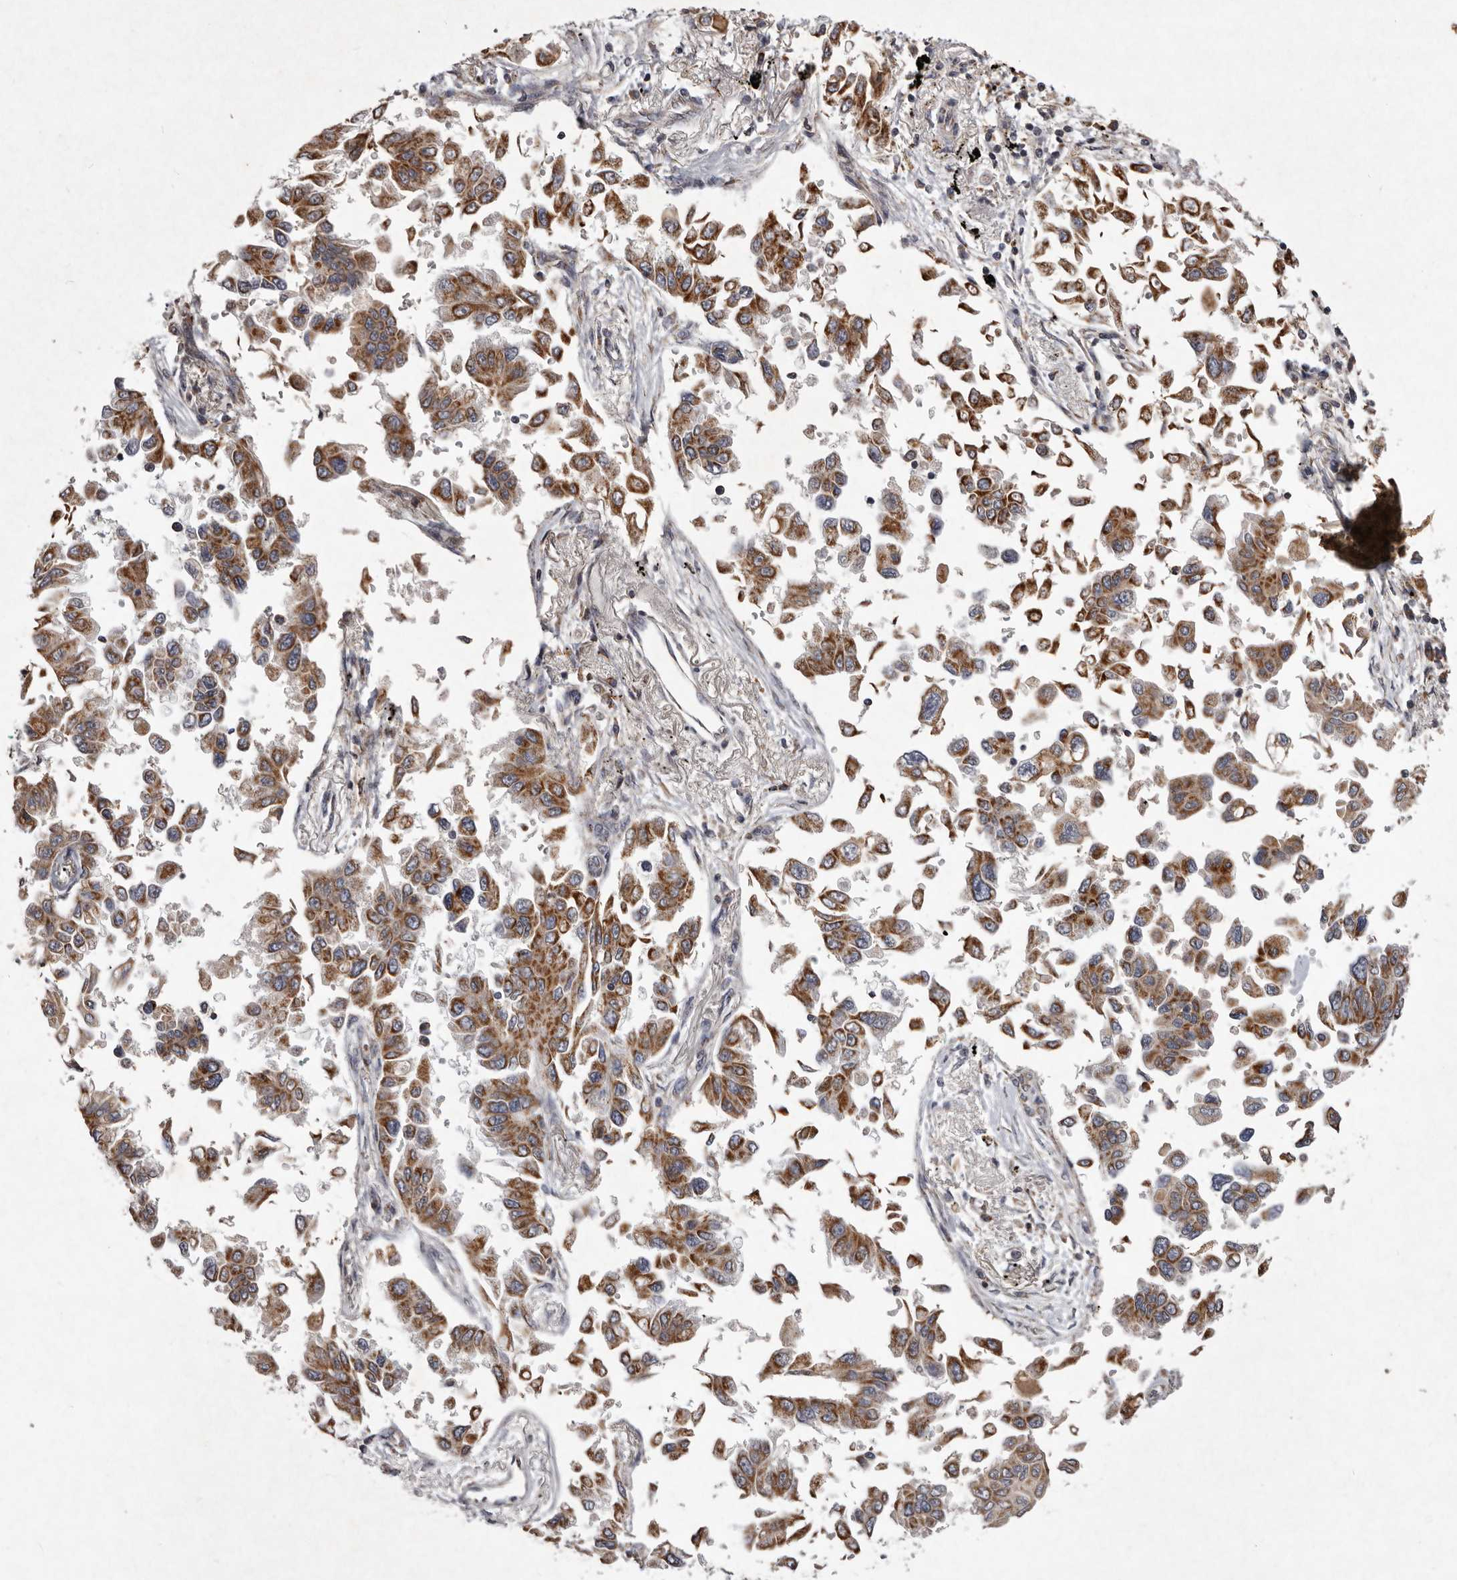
{"staining": {"intensity": "moderate", "quantity": ">75%", "location": "cytoplasmic/membranous"}, "tissue": "lung cancer", "cell_type": "Tumor cells", "image_type": "cancer", "snomed": [{"axis": "morphology", "description": "Adenocarcinoma, NOS"}, {"axis": "topography", "description": "Lung"}], "caption": "An immunohistochemistry (IHC) image of tumor tissue is shown. Protein staining in brown highlights moderate cytoplasmic/membranous positivity in lung adenocarcinoma within tumor cells.", "gene": "CXCL14", "patient": {"sex": "female", "age": 67}}